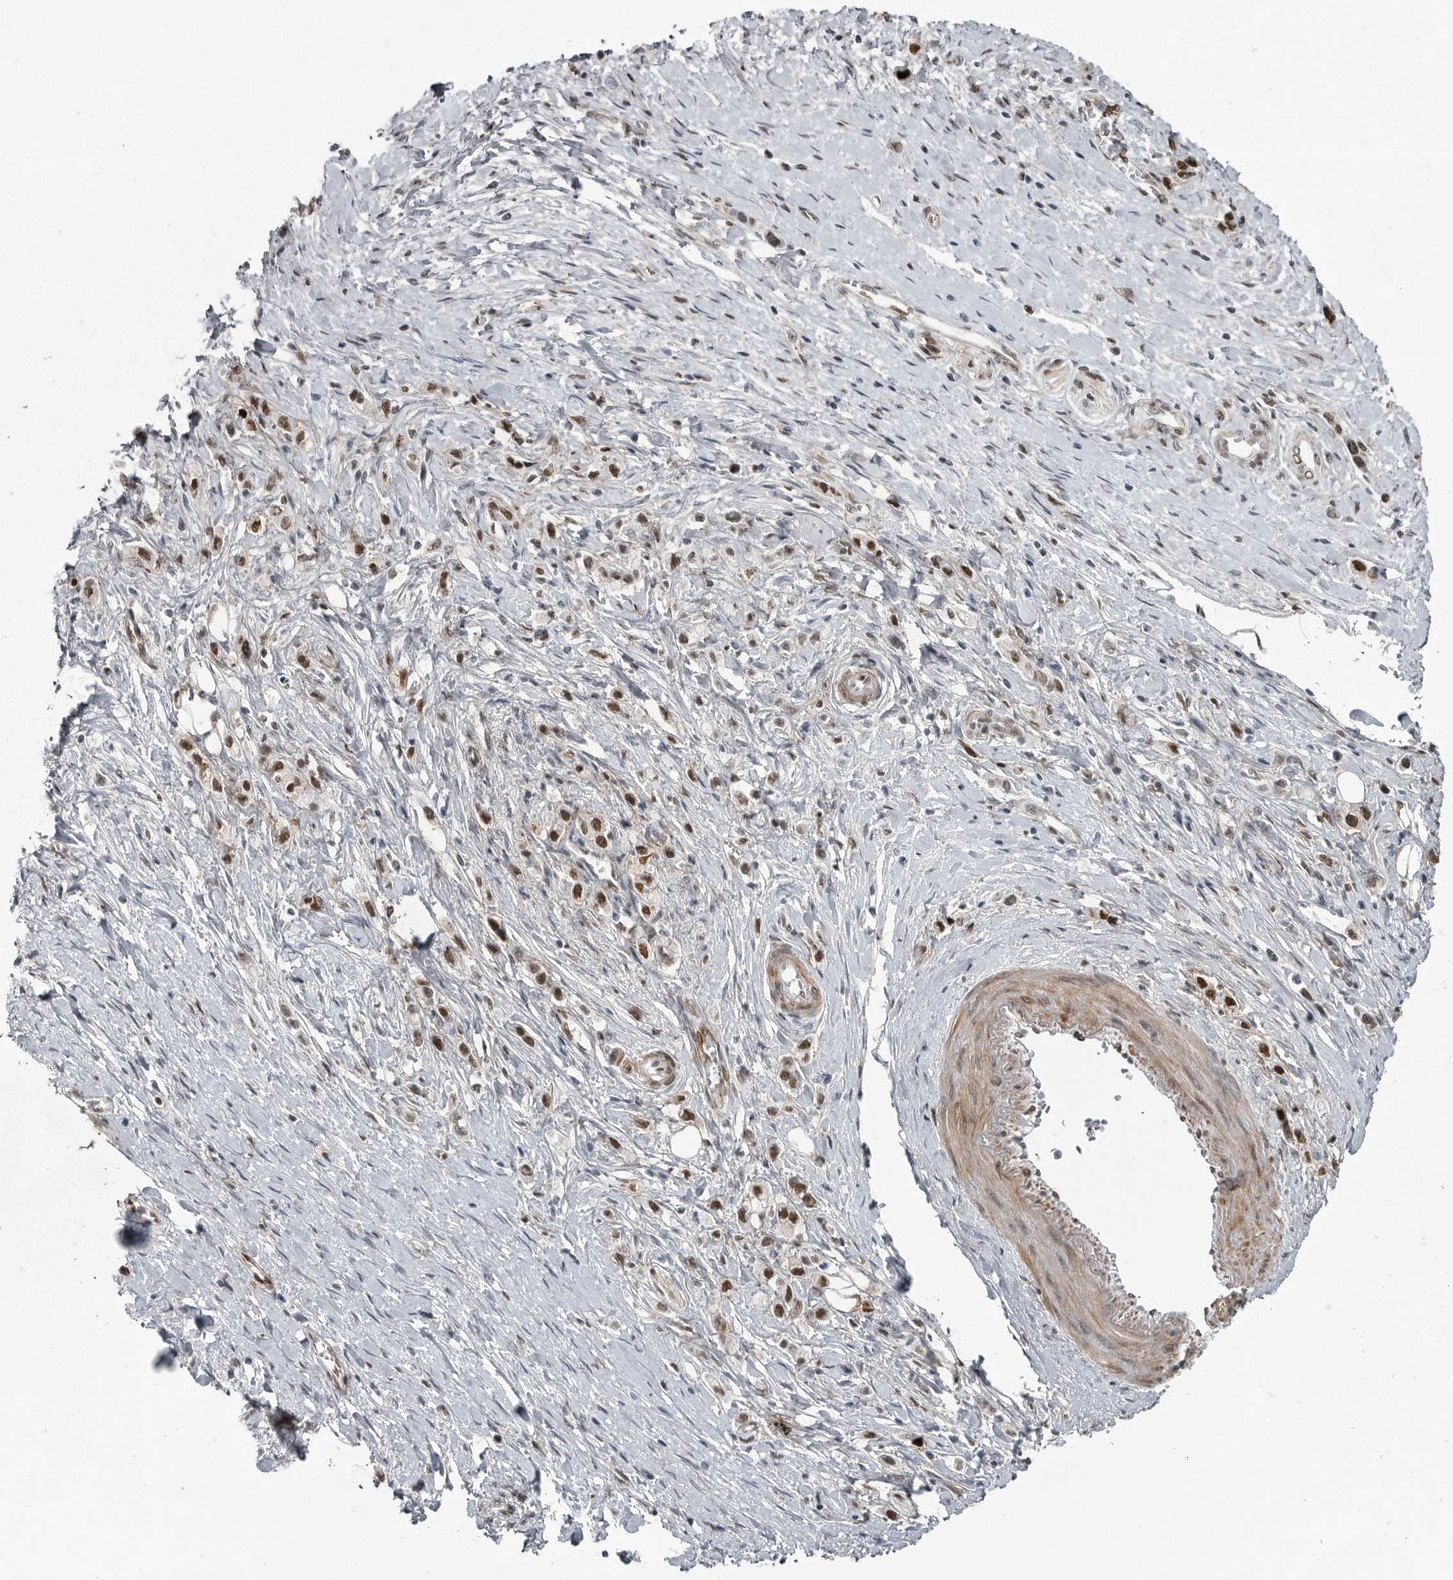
{"staining": {"intensity": "moderate", "quantity": ">75%", "location": "nuclear"}, "tissue": "stomach cancer", "cell_type": "Tumor cells", "image_type": "cancer", "snomed": [{"axis": "morphology", "description": "Adenocarcinoma, NOS"}, {"axis": "topography", "description": "Stomach"}], "caption": "The histopathology image shows immunohistochemical staining of stomach cancer (adenocarcinoma). There is moderate nuclear positivity is appreciated in about >75% of tumor cells.", "gene": "HMGN3", "patient": {"sex": "female", "age": 65}}